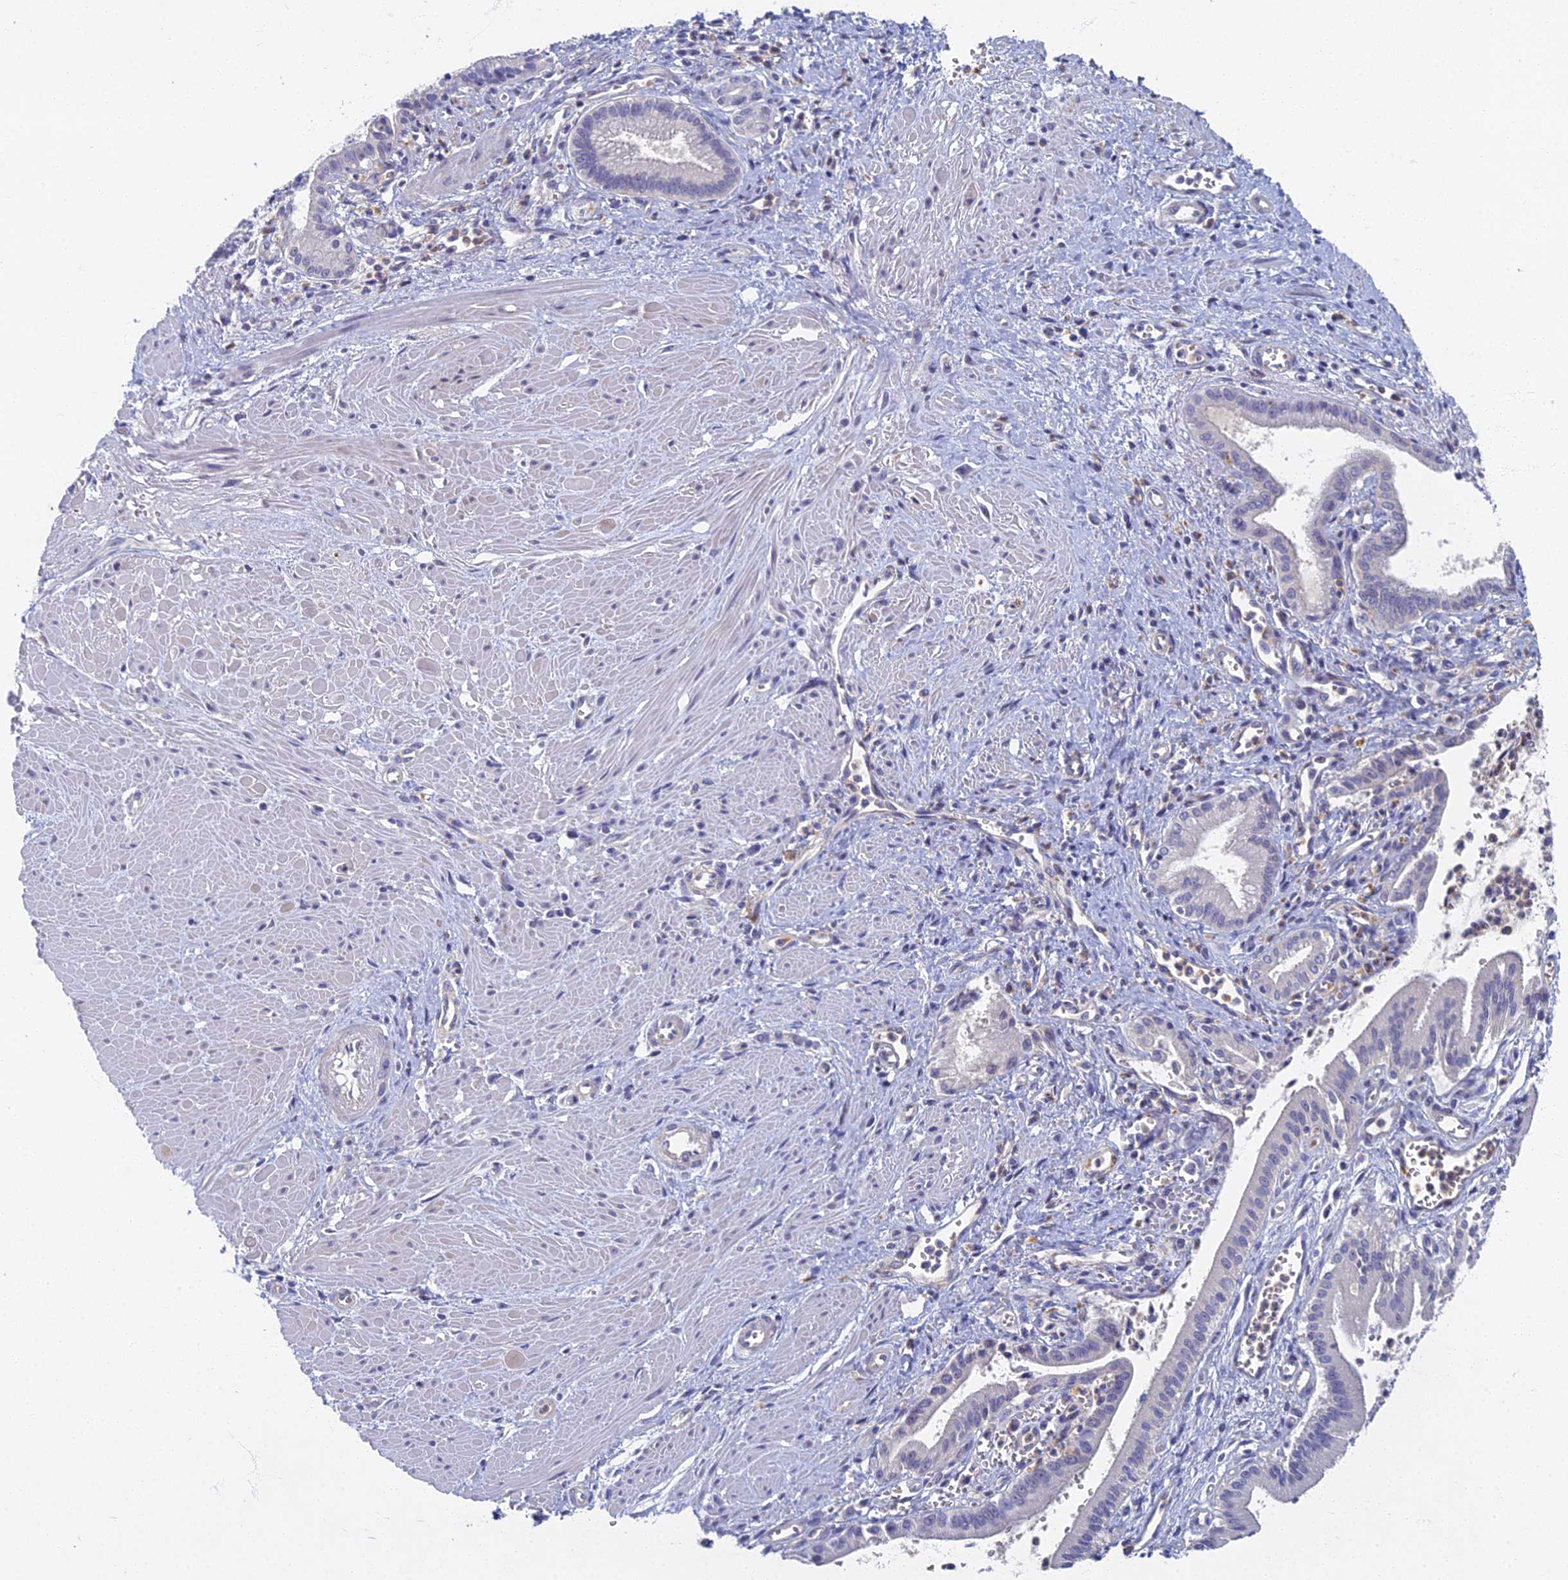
{"staining": {"intensity": "negative", "quantity": "none", "location": "none"}, "tissue": "pancreatic cancer", "cell_type": "Tumor cells", "image_type": "cancer", "snomed": [{"axis": "morphology", "description": "Adenocarcinoma, NOS"}, {"axis": "topography", "description": "Pancreas"}], "caption": "DAB immunohistochemical staining of adenocarcinoma (pancreatic) demonstrates no significant expression in tumor cells.", "gene": "SPIN4", "patient": {"sex": "male", "age": 78}}